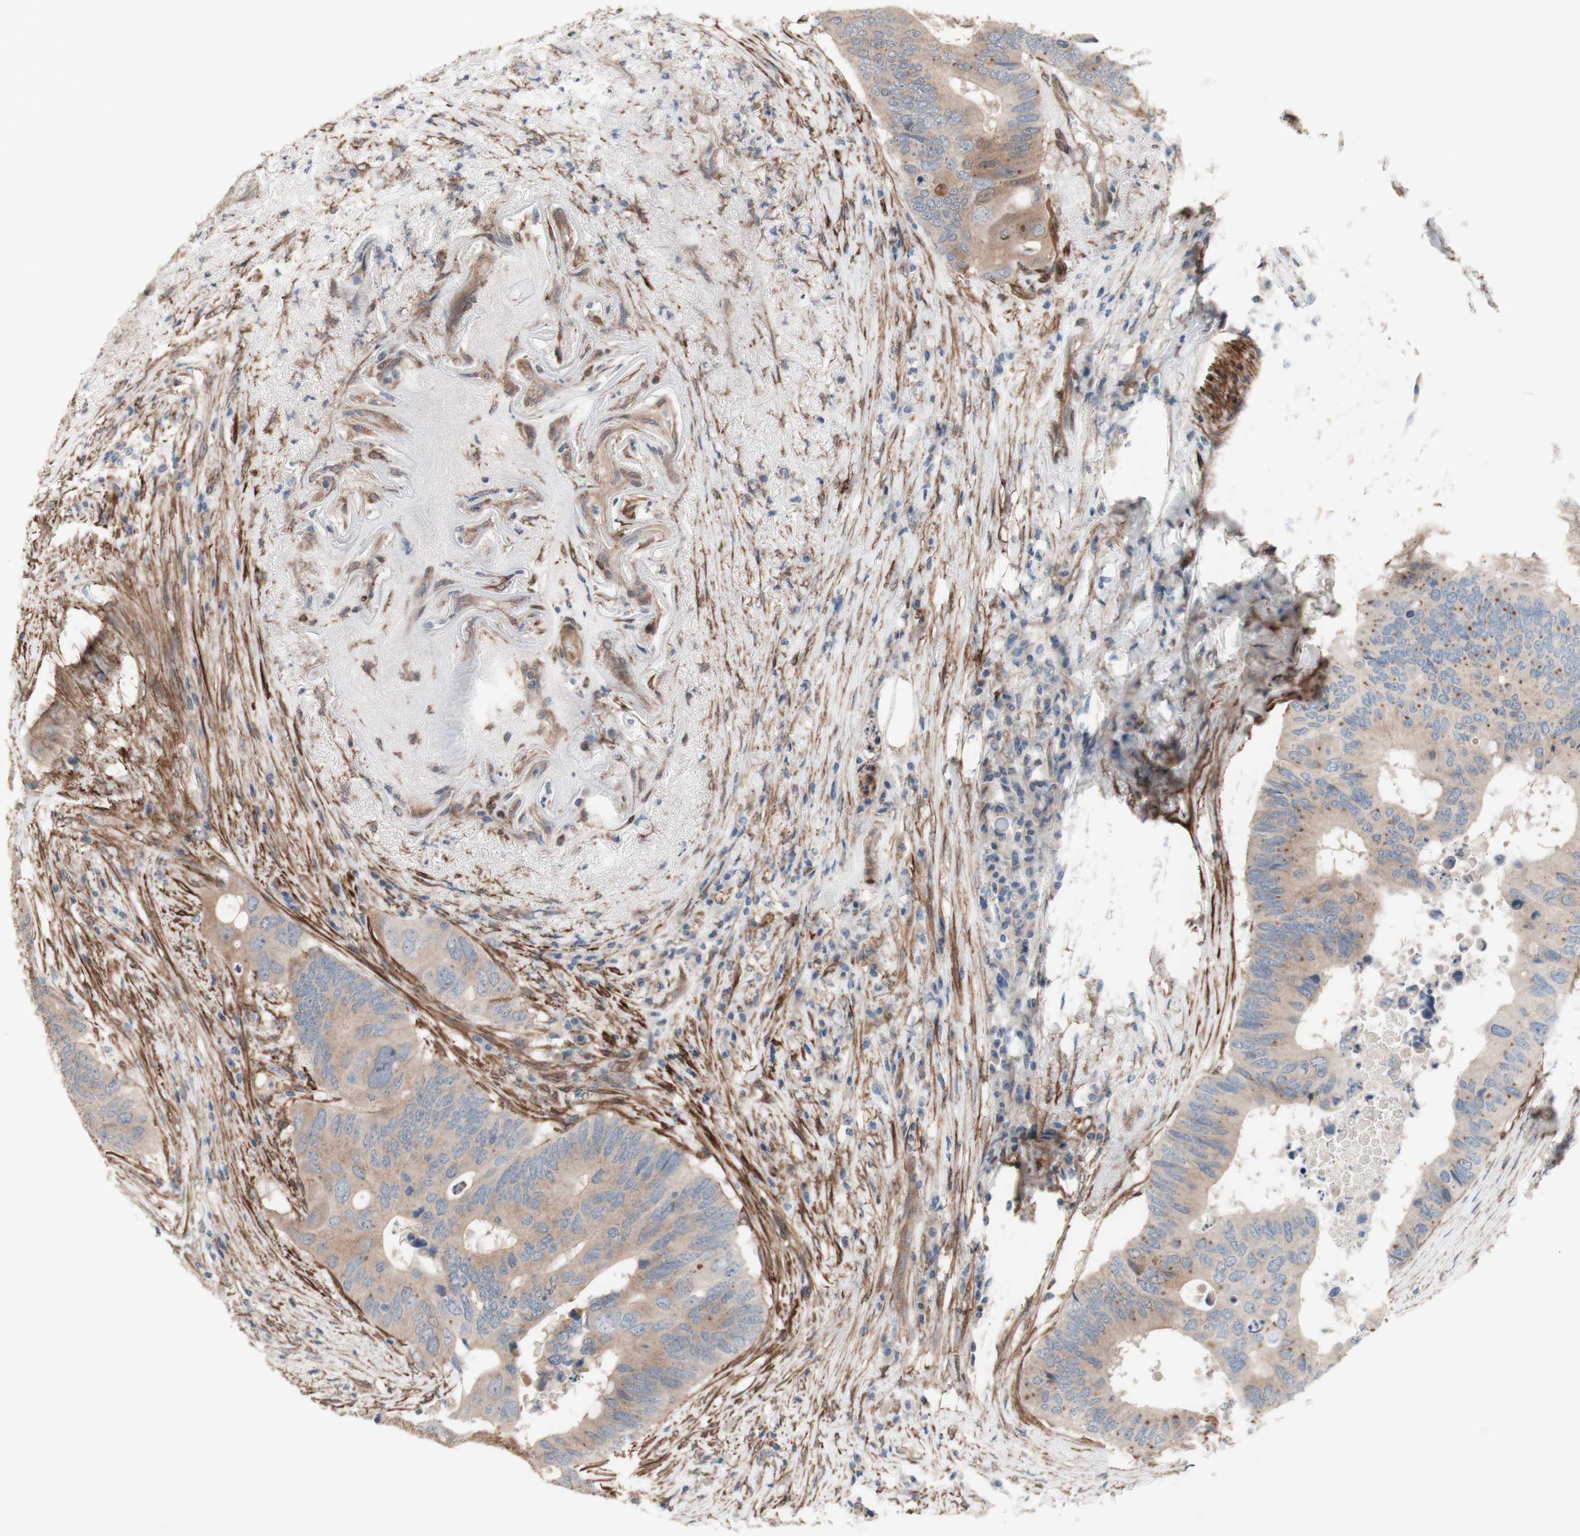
{"staining": {"intensity": "weak", "quantity": ">75%", "location": "cytoplasmic/membranous"}, "tissue": "colorectal cancer", "cell_type": "Tumor cells", "image_type": "cancer", "snomed": [{"axis": "morphology", "description": "Adenocarcinoma, NOS"}, {"axis": "topography", "description": "Colon"}], "caption": "This is a histology image of IHC staining of colorectal adenocarcinoma, which shows weak positivity in the cytoplasmic/membranous of tumor cells.", "gene": "CNN3", "patient": {"sex": "male", "age": 71}}